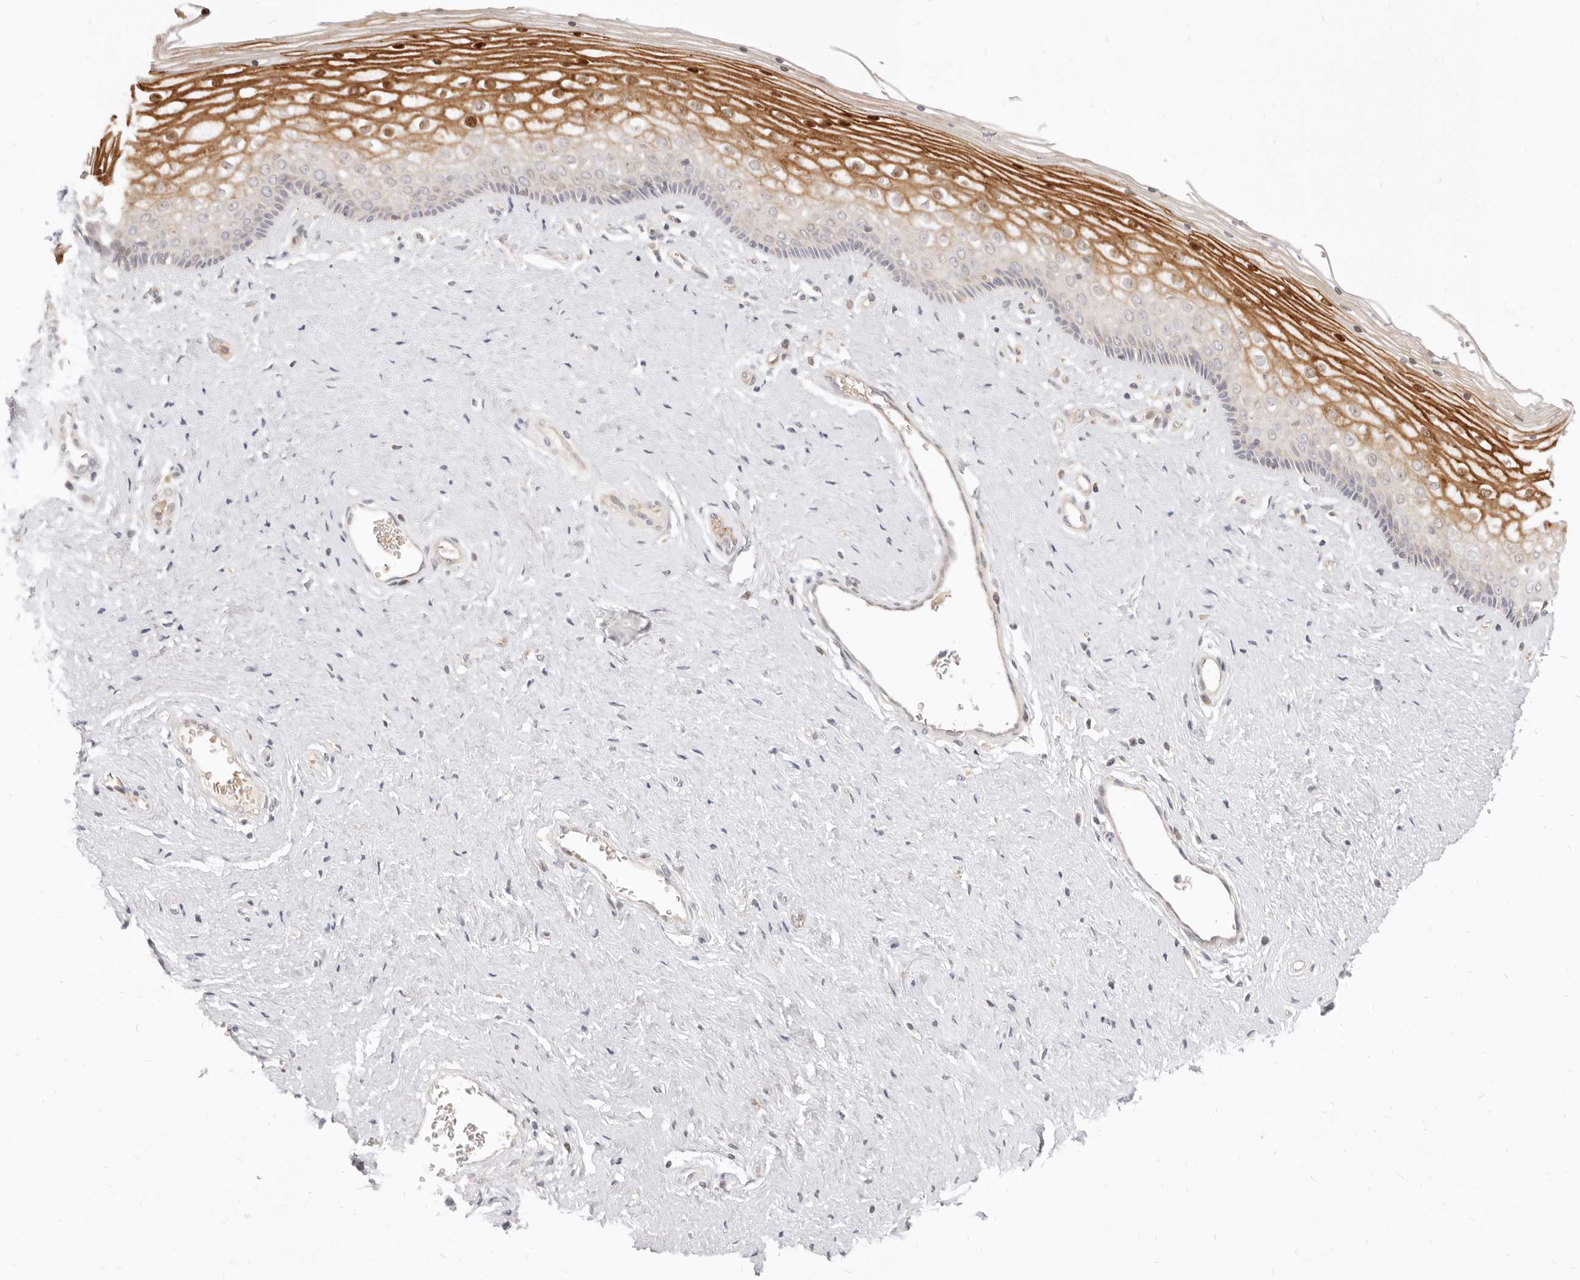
{"staining": {"intensity": "strong", "quantity": "25%-75%", "location": "cytoplasmic/membranous,nuclear"}, "tissue": "vagina", "cell_type": "Squamous epithelial cells", "image_type": "normal", "snomed": [{"axis": "morphology", "description": "Normal tissue, NOS"}, {"axis": "topography", "description": "Vagina"}], "caption": "Immunohistochemistry (IHC) image of unremarkable vagina stained for a protein (brown), which displays high levels of strong cytoplasmic/membranous,nuclear staining in about 25%-75% of squamous epithelial cells.", "gene": "LTB4R2", "patient": {"sex": "female", "age": 46}}